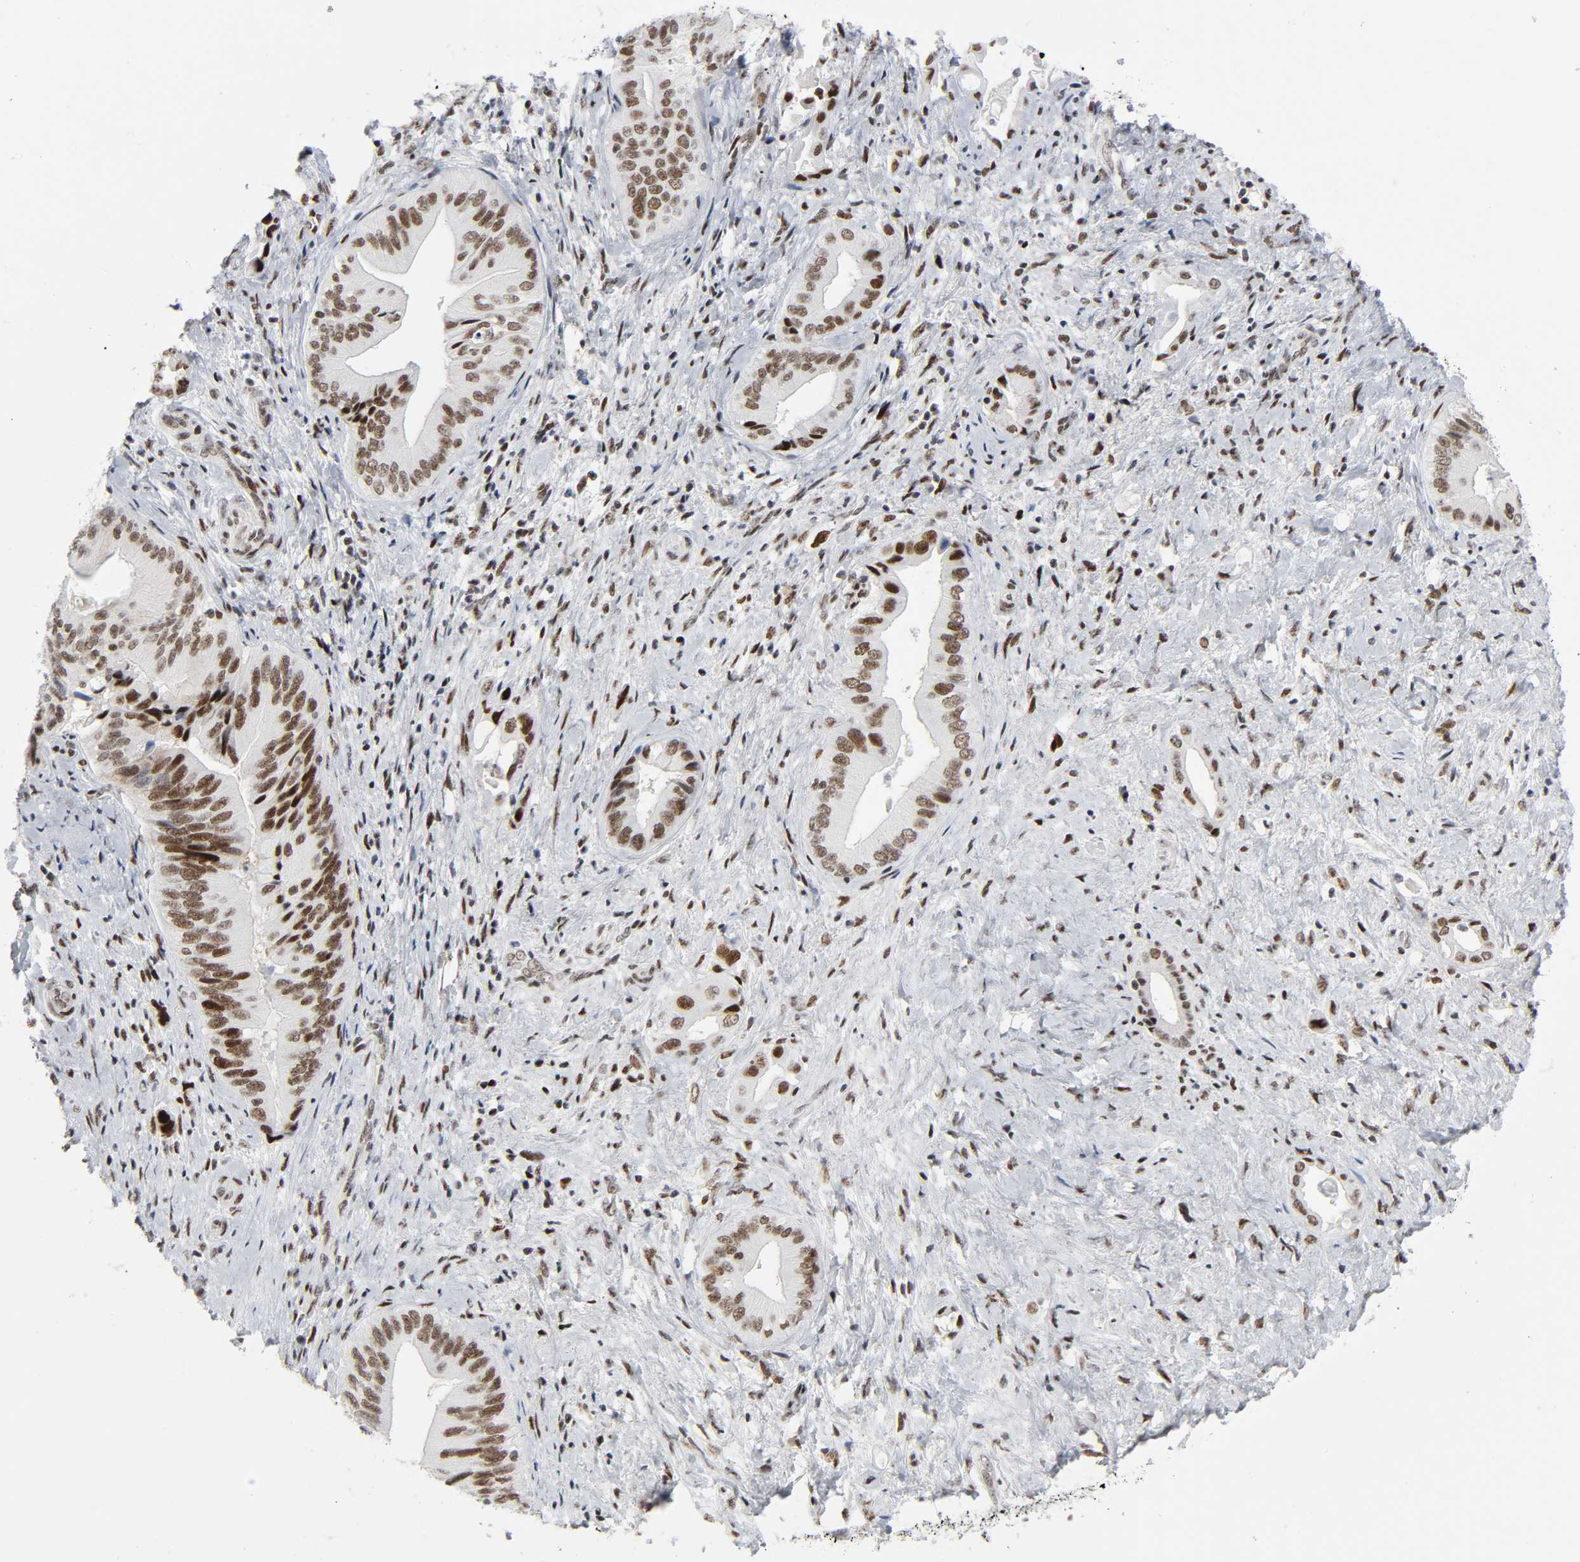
{"staining": {"intensity": "moderate", "quantity": ">75%", "location": "nuclear"}, "tissue": "liver cancer", "cell_type": "Tumor cells", "image_type": "cancer", "snomed": [{"axis": "morphology", "description": "Cholangiocarcinoma"}, {"axis": "topography", "description": "Liver"}], "caption": "Liver cholangiocarcinoma stained for a protein displays moderate nuclear positivity in tumor cells.", "gene": "HSF1", "patient": {"sex": "male", "age": 58}}